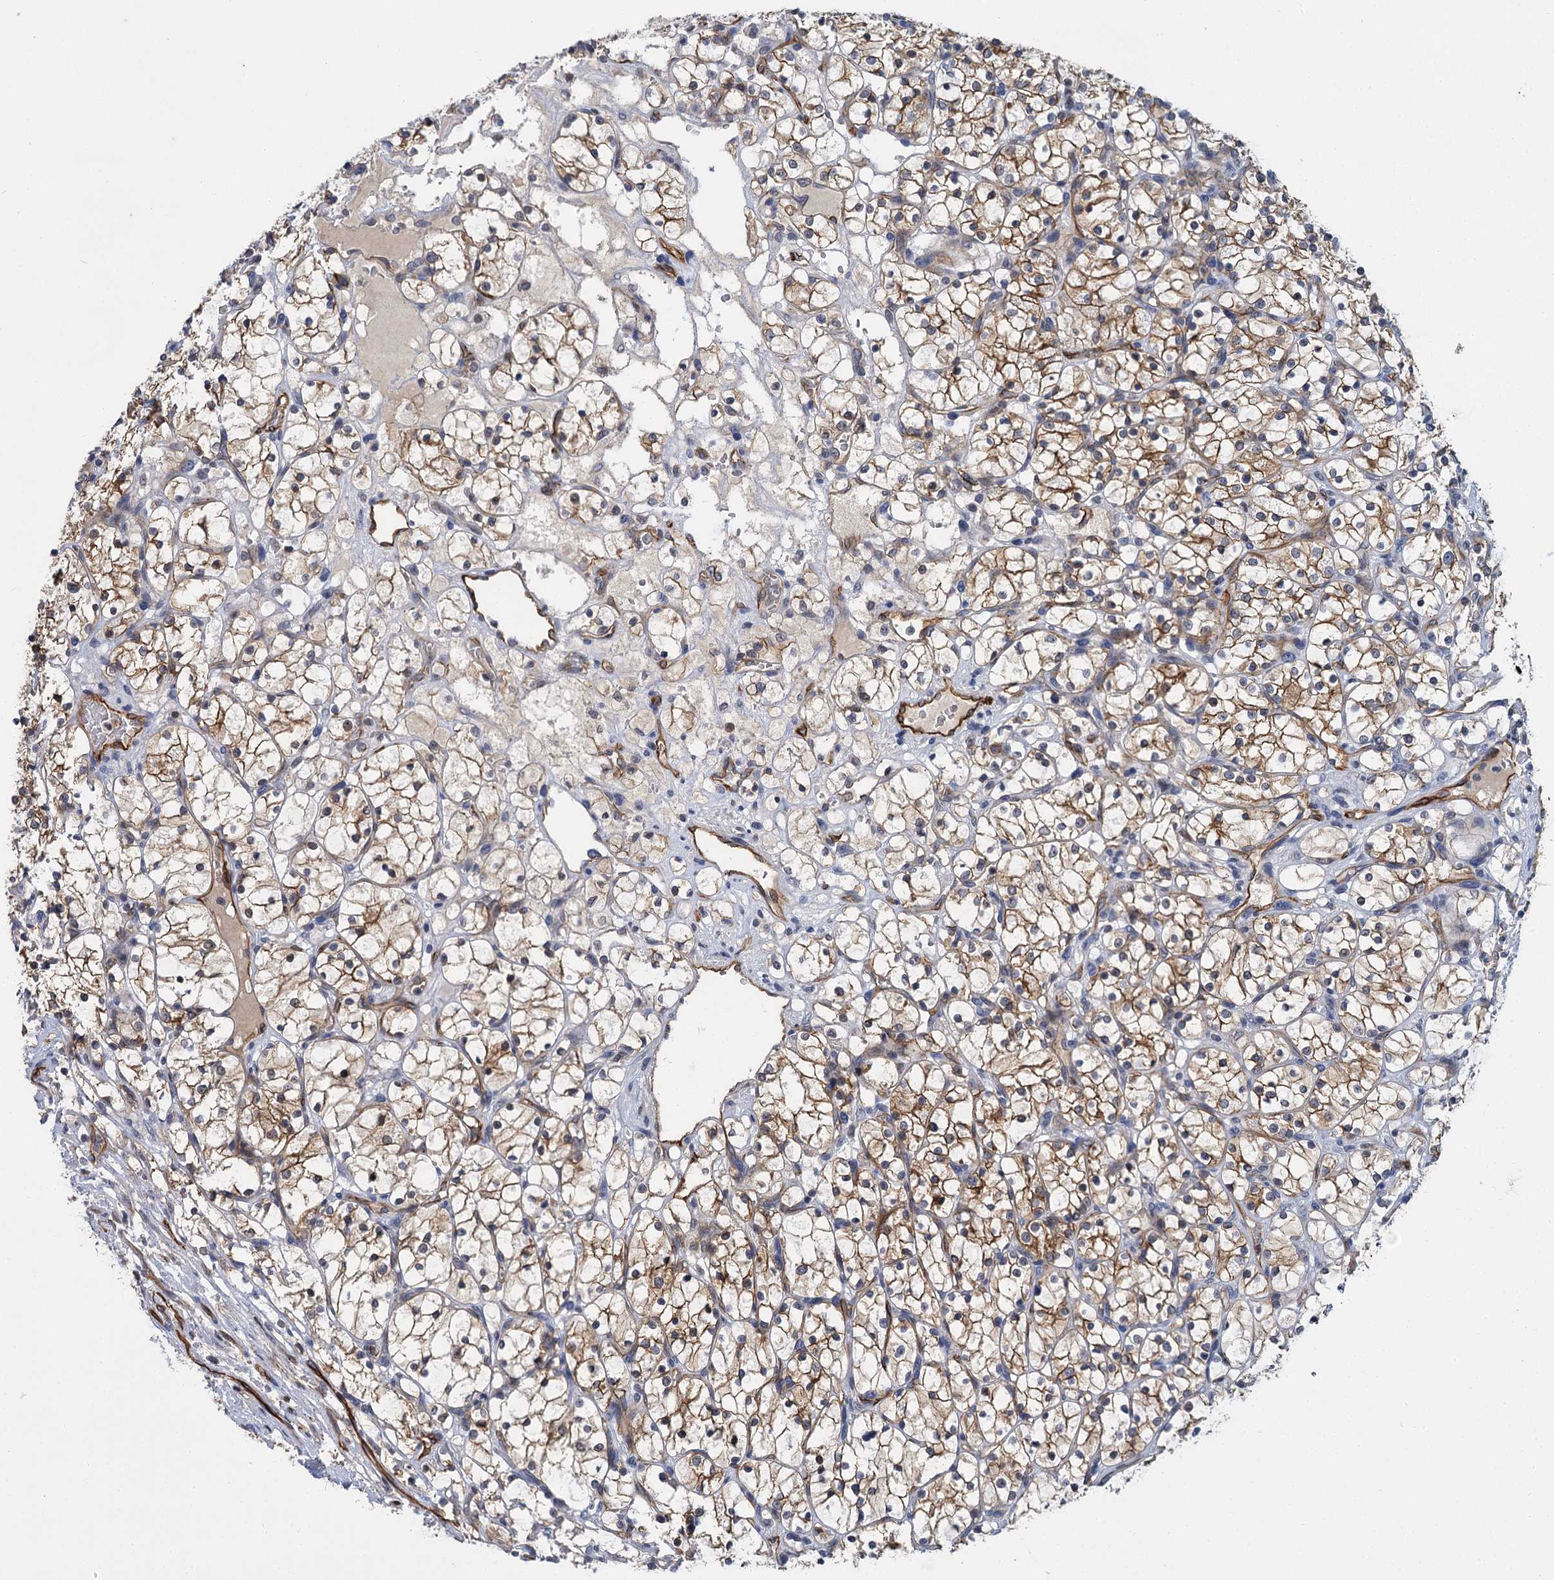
{"staining": {"intensity": "moderate", "quantity": ">75%", "location": "cytoplasmic/membranous"}, "tissue": "renal cancer", "cell_type": "Tumor cells", "image_type": "cancer", "snomed": [{"axis": "morphology", "description": "Adenocarcinoma, NOS"}, {"axis": "topography", "description": "Kidney"}], "caption": "Tumor cells reveal medium levels of moderate cytoplasmic/membranous positivity in about >75% of cells in human adenocarcinoma (renal). (Brightfield microscopy of DAB IHC at high magnification).", "gene": "ABLIM1", "patient": {"sex": "female", "age": 69}}